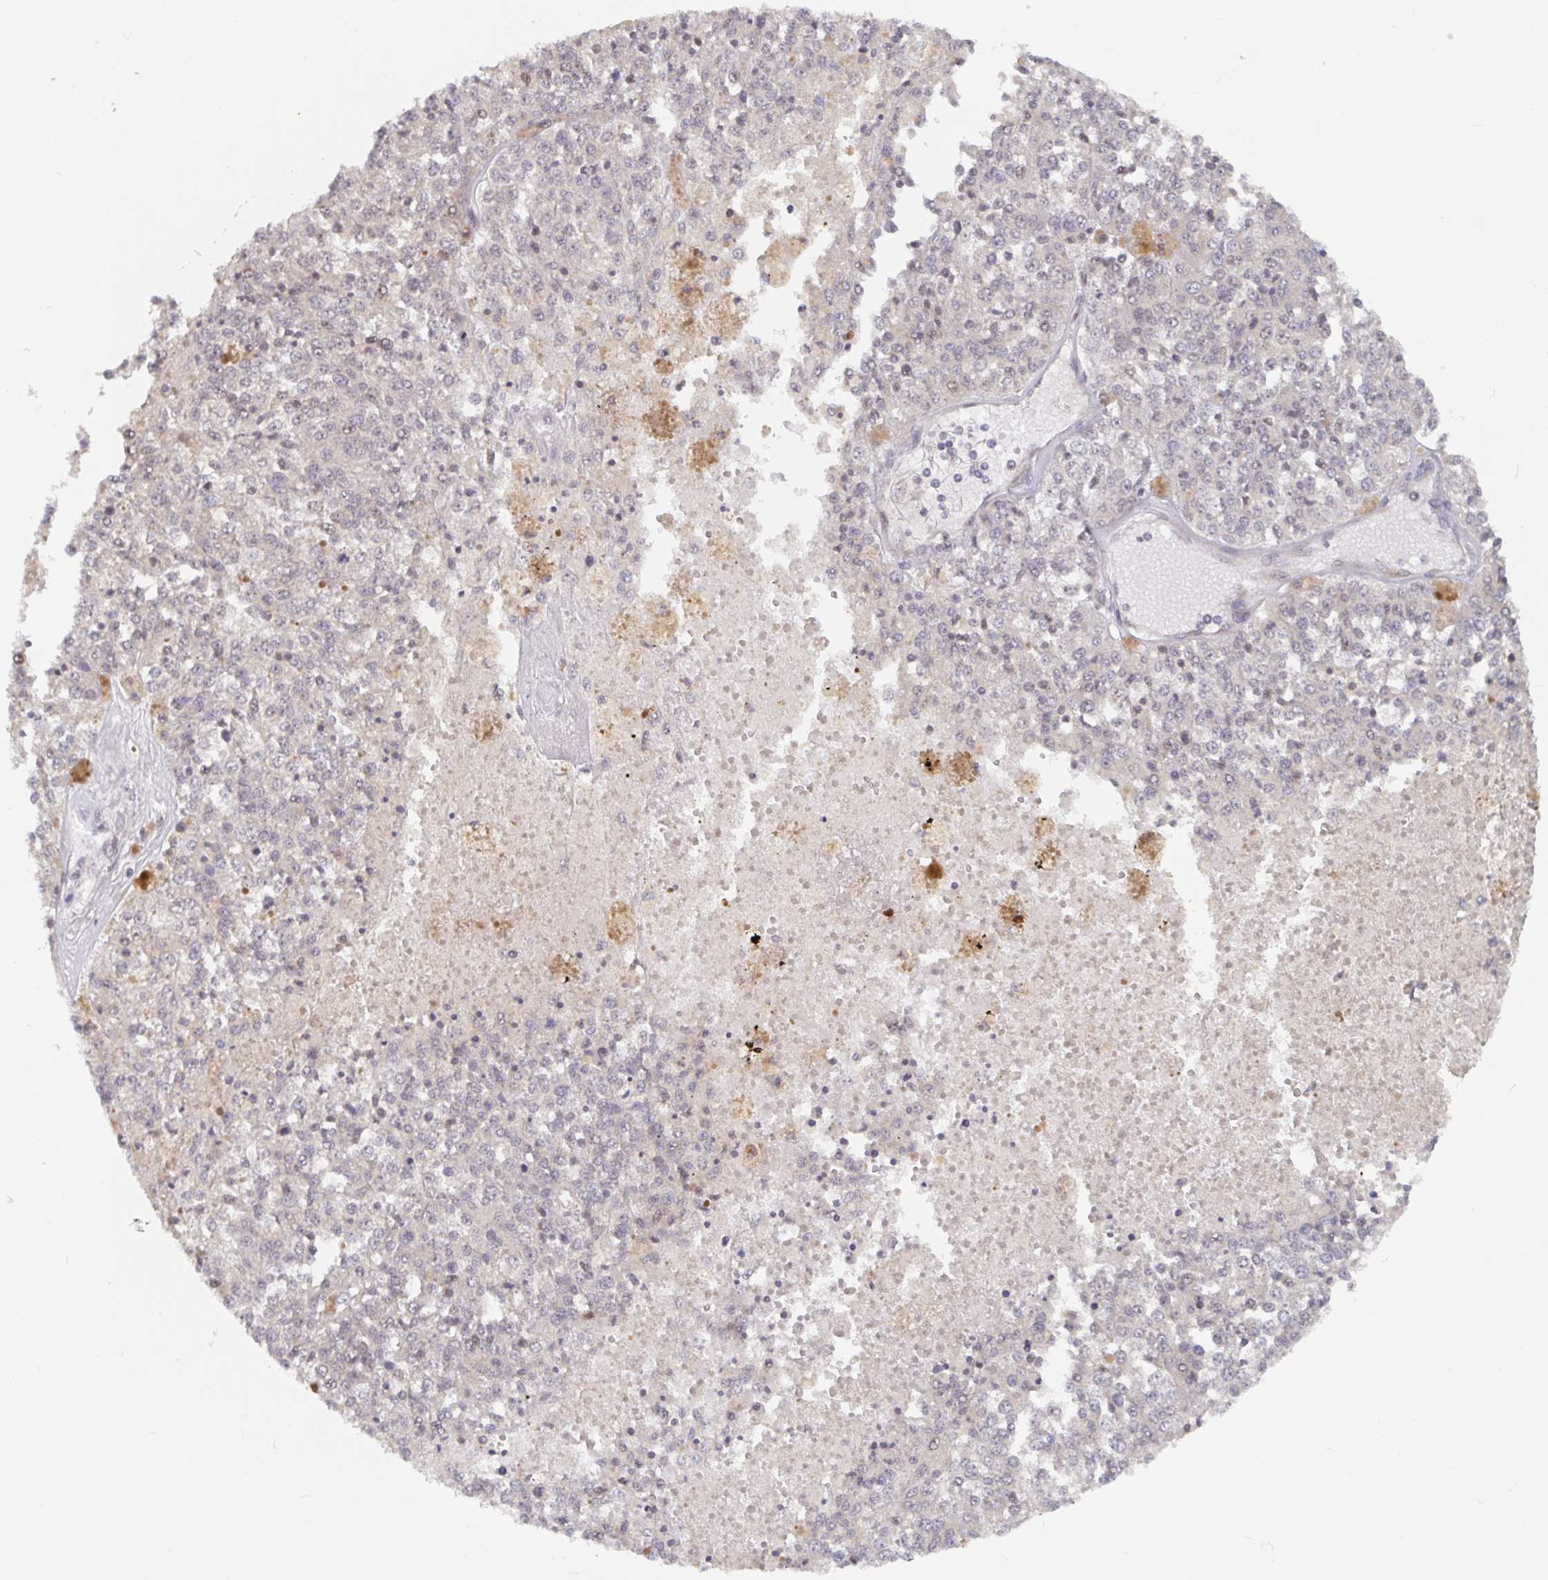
{"staining": {"intensity": "negative", "quantity": "none", "location": "none"}, "tissue": "melanoma", "cell_type": "Tumor cells", "image_type": "cancer", "snomed": [{"axis": "morphology", "description": "Malignant melanoma, Metastatic site"}, {"axis": "topography", "description": "Lymph node"}], "caption": "Malignant melanoma (metastatic site) was stained to show a protein in brown. There is no significant expression in tumor cells.", "gene": "ALG1", "patient": {"sex": "female", "age": 64}}